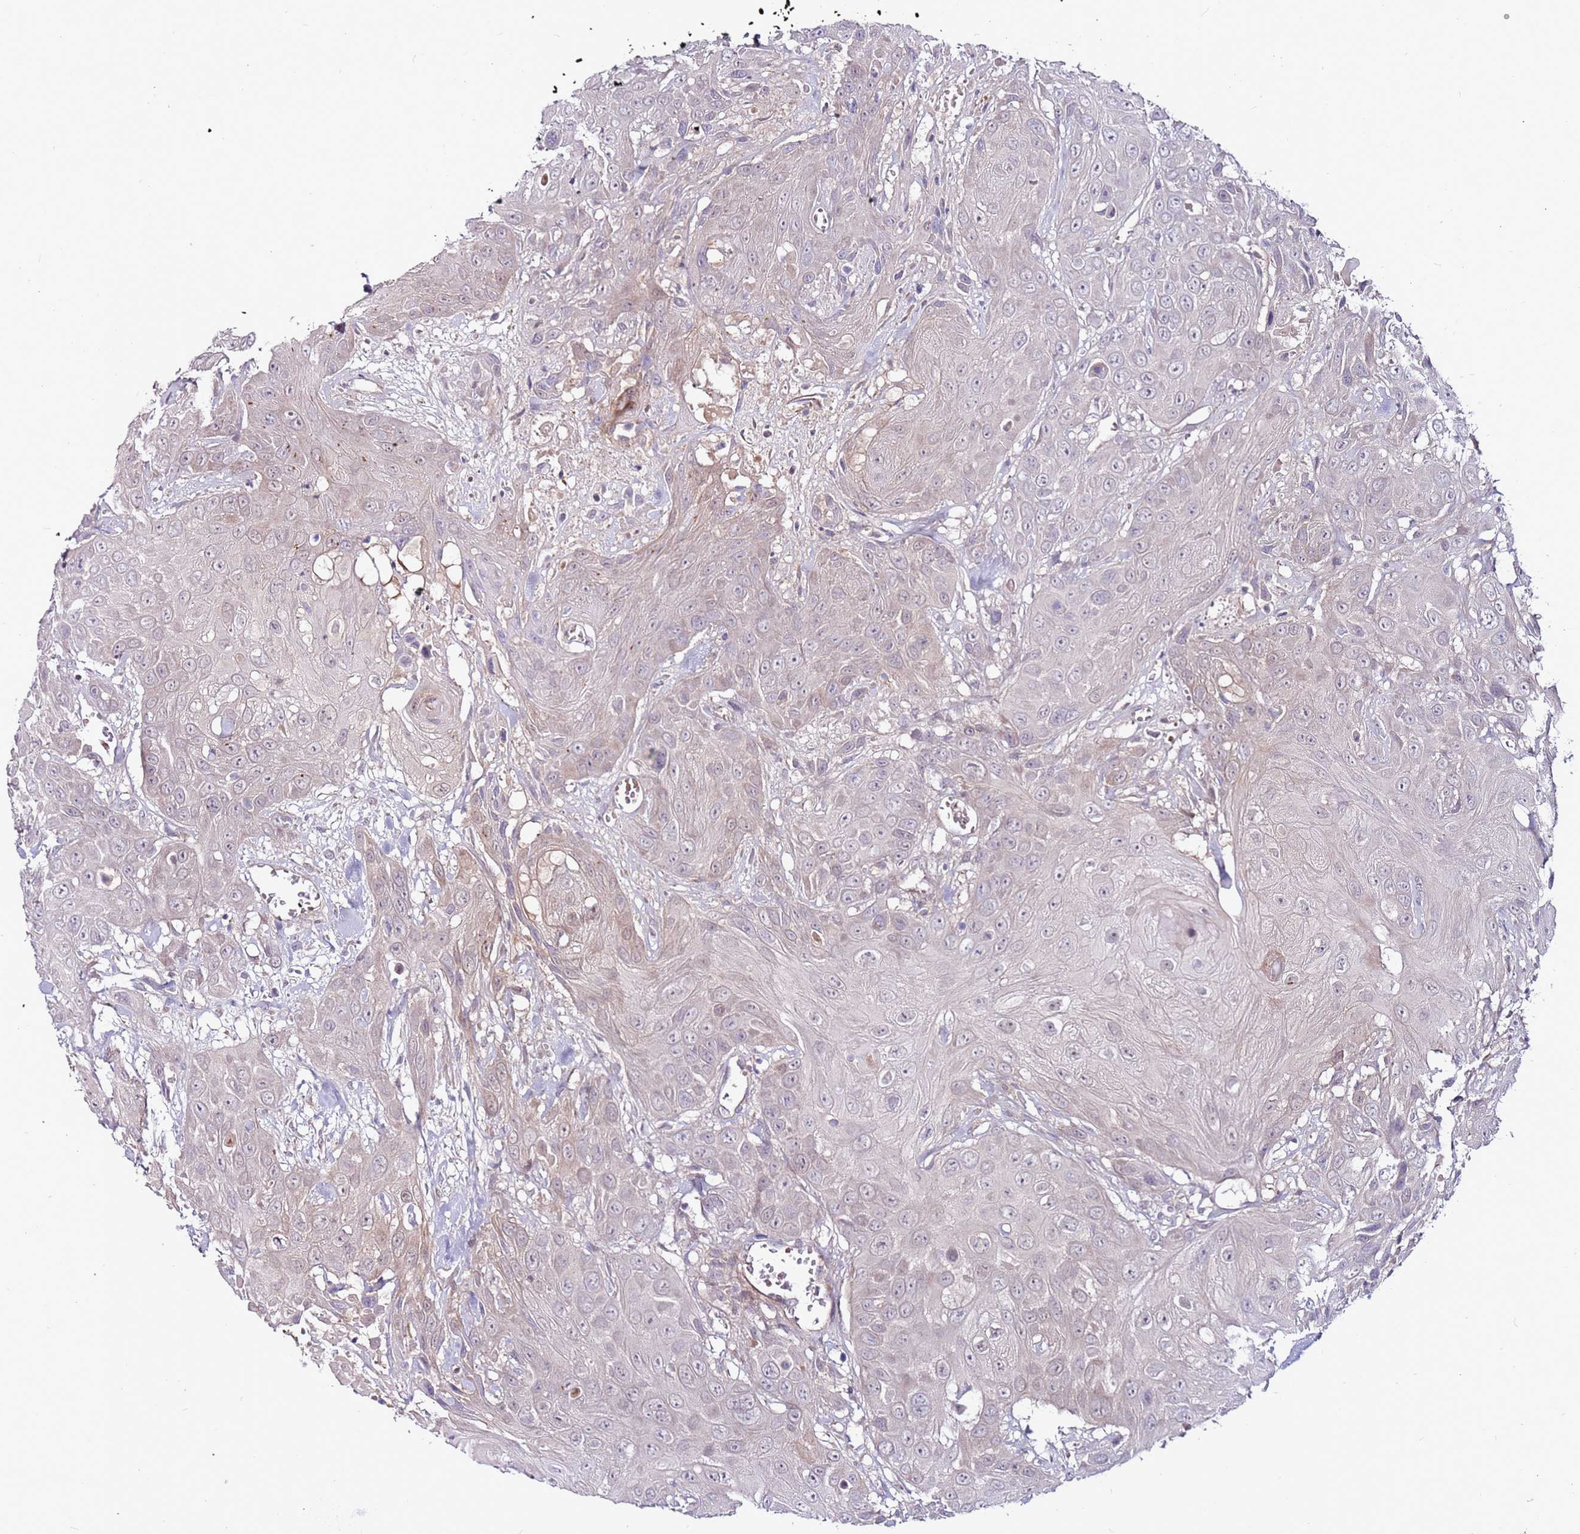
{"staining": {"intensity": "weak", "quantity": "<25%", "location": "cytoplasmic/membranous"}, "tissue": "head and neck cancer", "cell_type": "Tumor cells", "image_type": "cancer", "snomed": [{"axis": "morphology", "description": "Squamous cell carcinoma, NOS"}, {"axis": "topography", "description": "Head-Neck"}], "caption": "Head and neck squamous cell carcinoma was stained to show a protein in brown. There is no significant positivity in tumor cells.", "gene": "MTG2", "patient": {"sex": "male", "age": 81}}